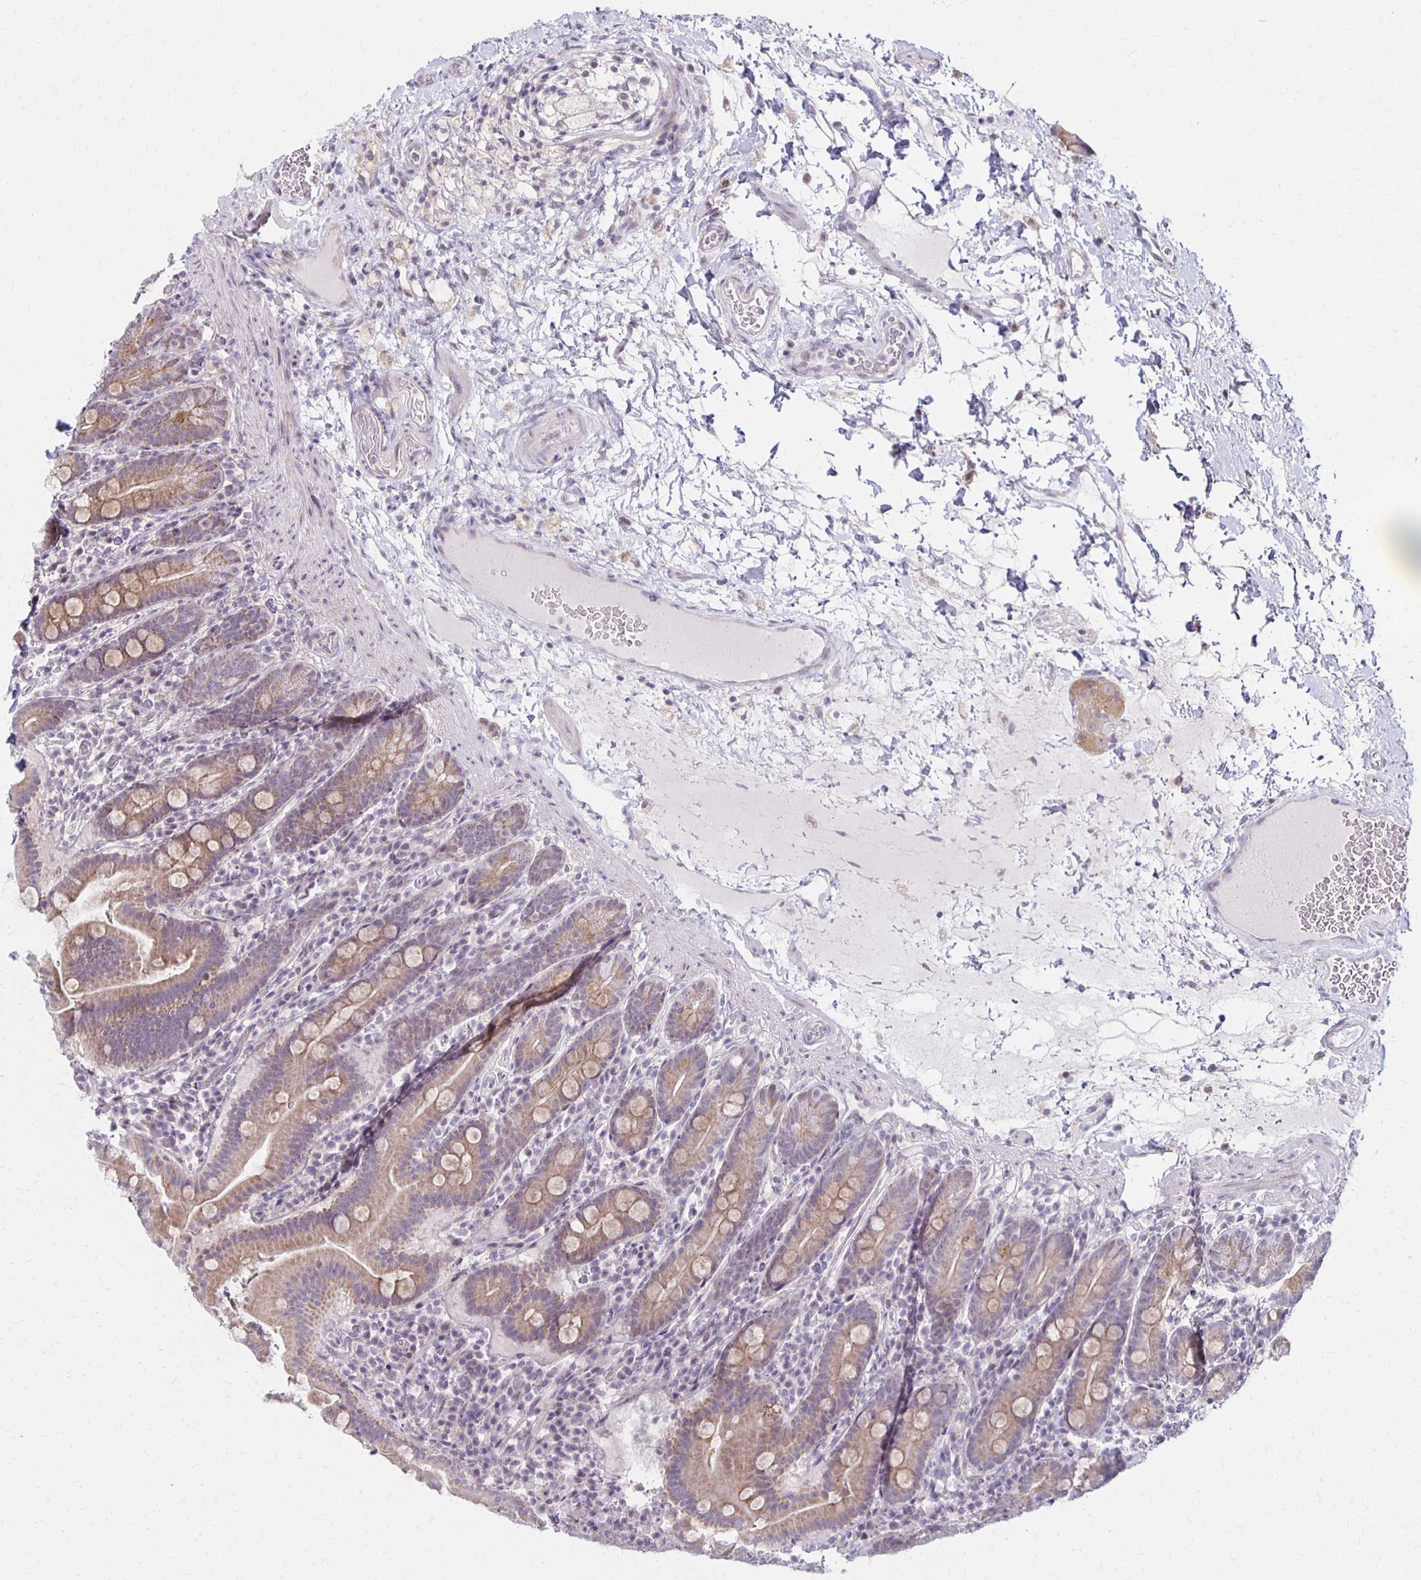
{"staining": {"intensity": "weak", "quantity": ">75%", "location": "cytoplasmic/membranous"}, "tissue": "small intestine", "cell_type": "Glandular cells", "image_type": "normal", "snomed": [{"axis": "morphology", "description": "Normal tissue, NOS"}, {"axis": "topography", "description": "Small intestine"}], "caption": "This is a histology image of IHC staining of benign small intestine, which shows weak staining in the cytoplasmic/membranous of glandular cells.", "gene": "DAGLA", "patient": {"sex": "male", "age": 26}}